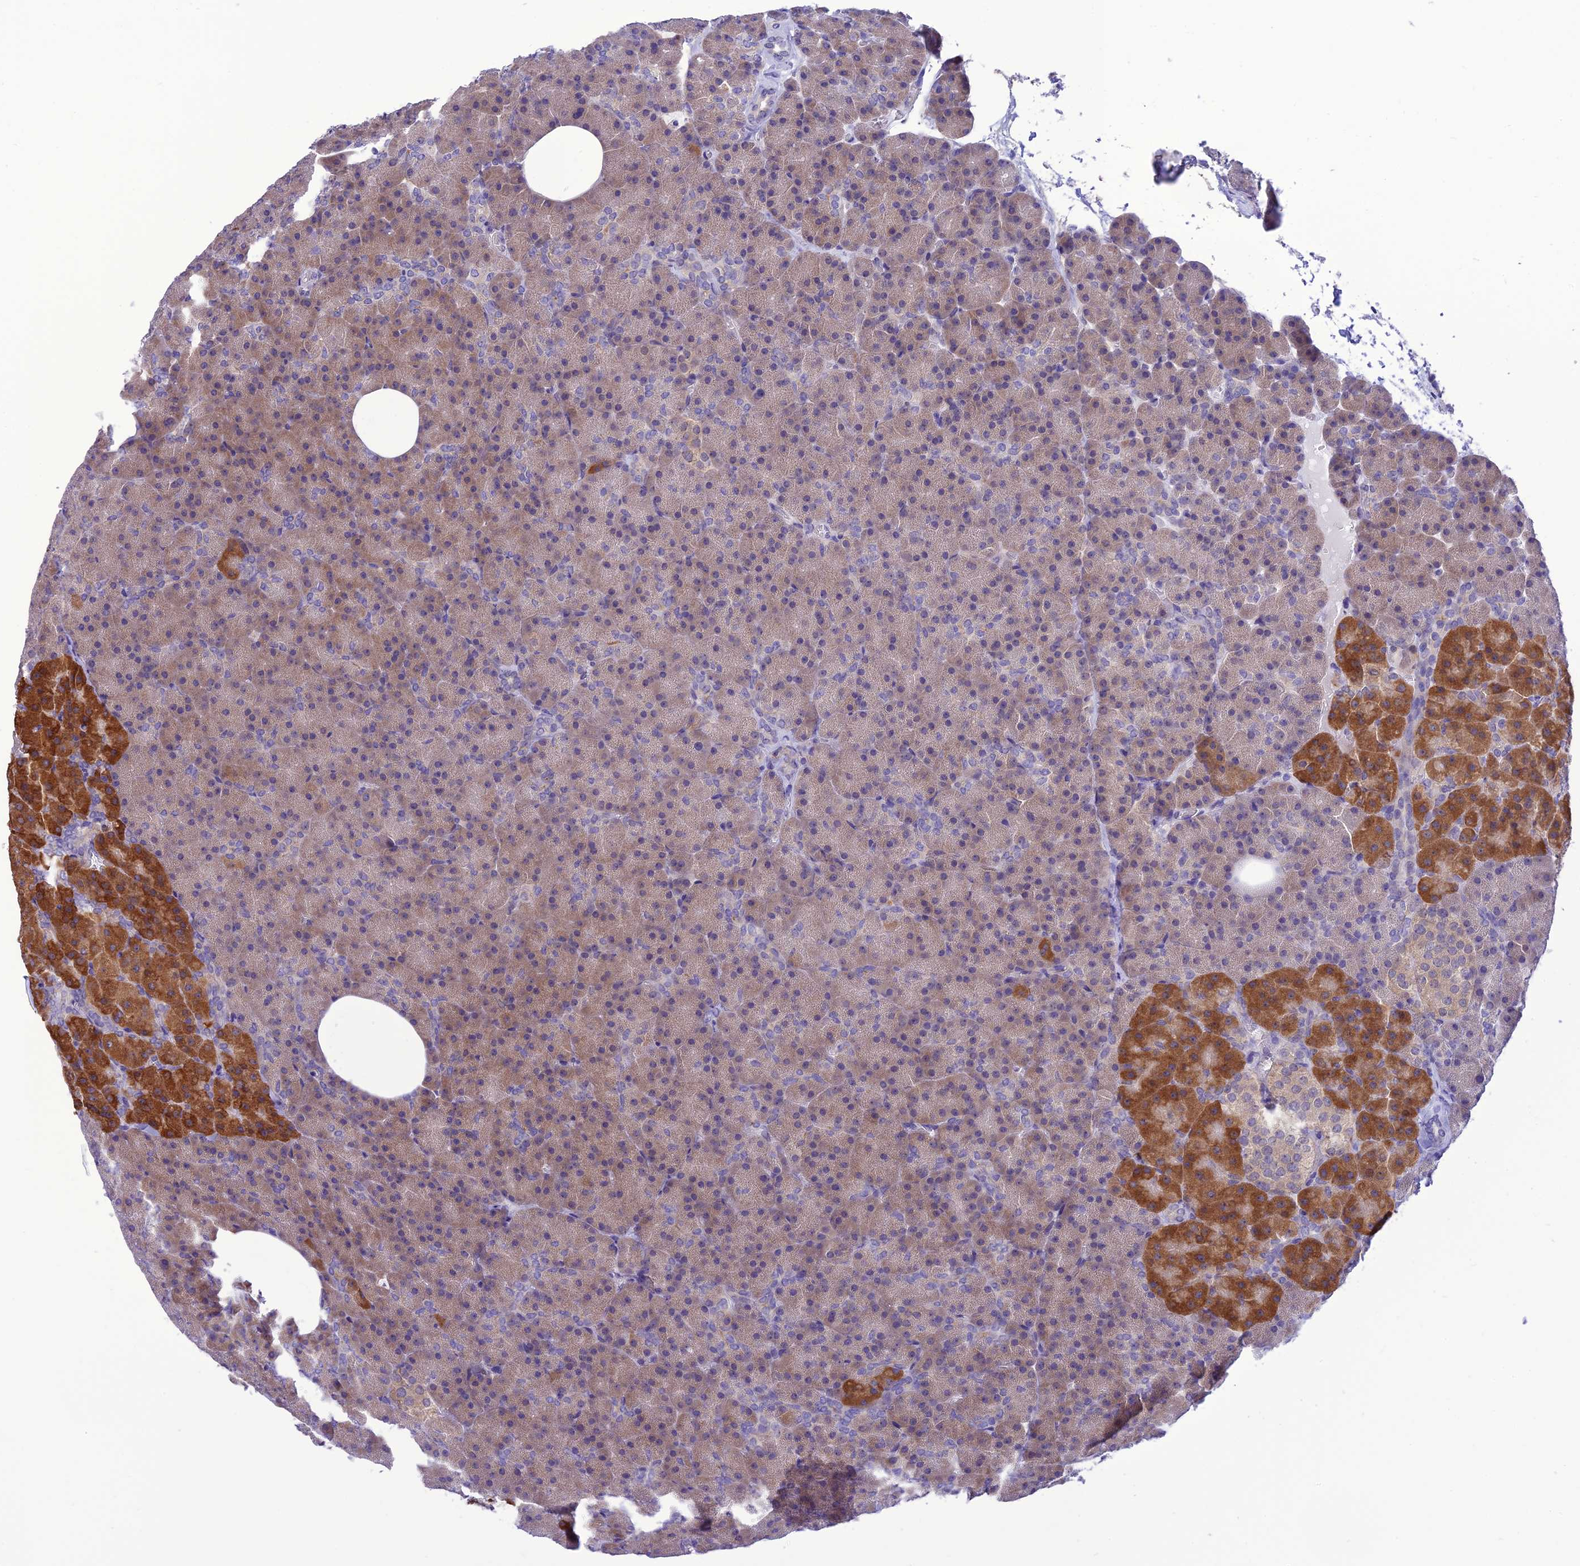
{"staining": {"intensity": "strong", "quantity": "<25%", "location": "cytoplasmic/membranous"}, "tissue": "pancreas", "cell_type": "Exocrine glandular cells", "image_type": "normal", "snomed": [{"axis": "morphology", "description": "Normal tissue, NOS"}, {"axis": "morphology", "description": "Carcinoid, malignant, NOS"}, {"axis": "topography", "description": "Pancreas"}], "caption": "Brown immunohistochemical staining in unremarkable human pancreas demonstrates strong cytoplasmic/membranous expression in about <25% of exocrine glandular cells. (DAB IHC, brown staining for protein, blue staining for nuclei).", "gene": "RNF126", "patient": {"sex": "female", "age": 35}}